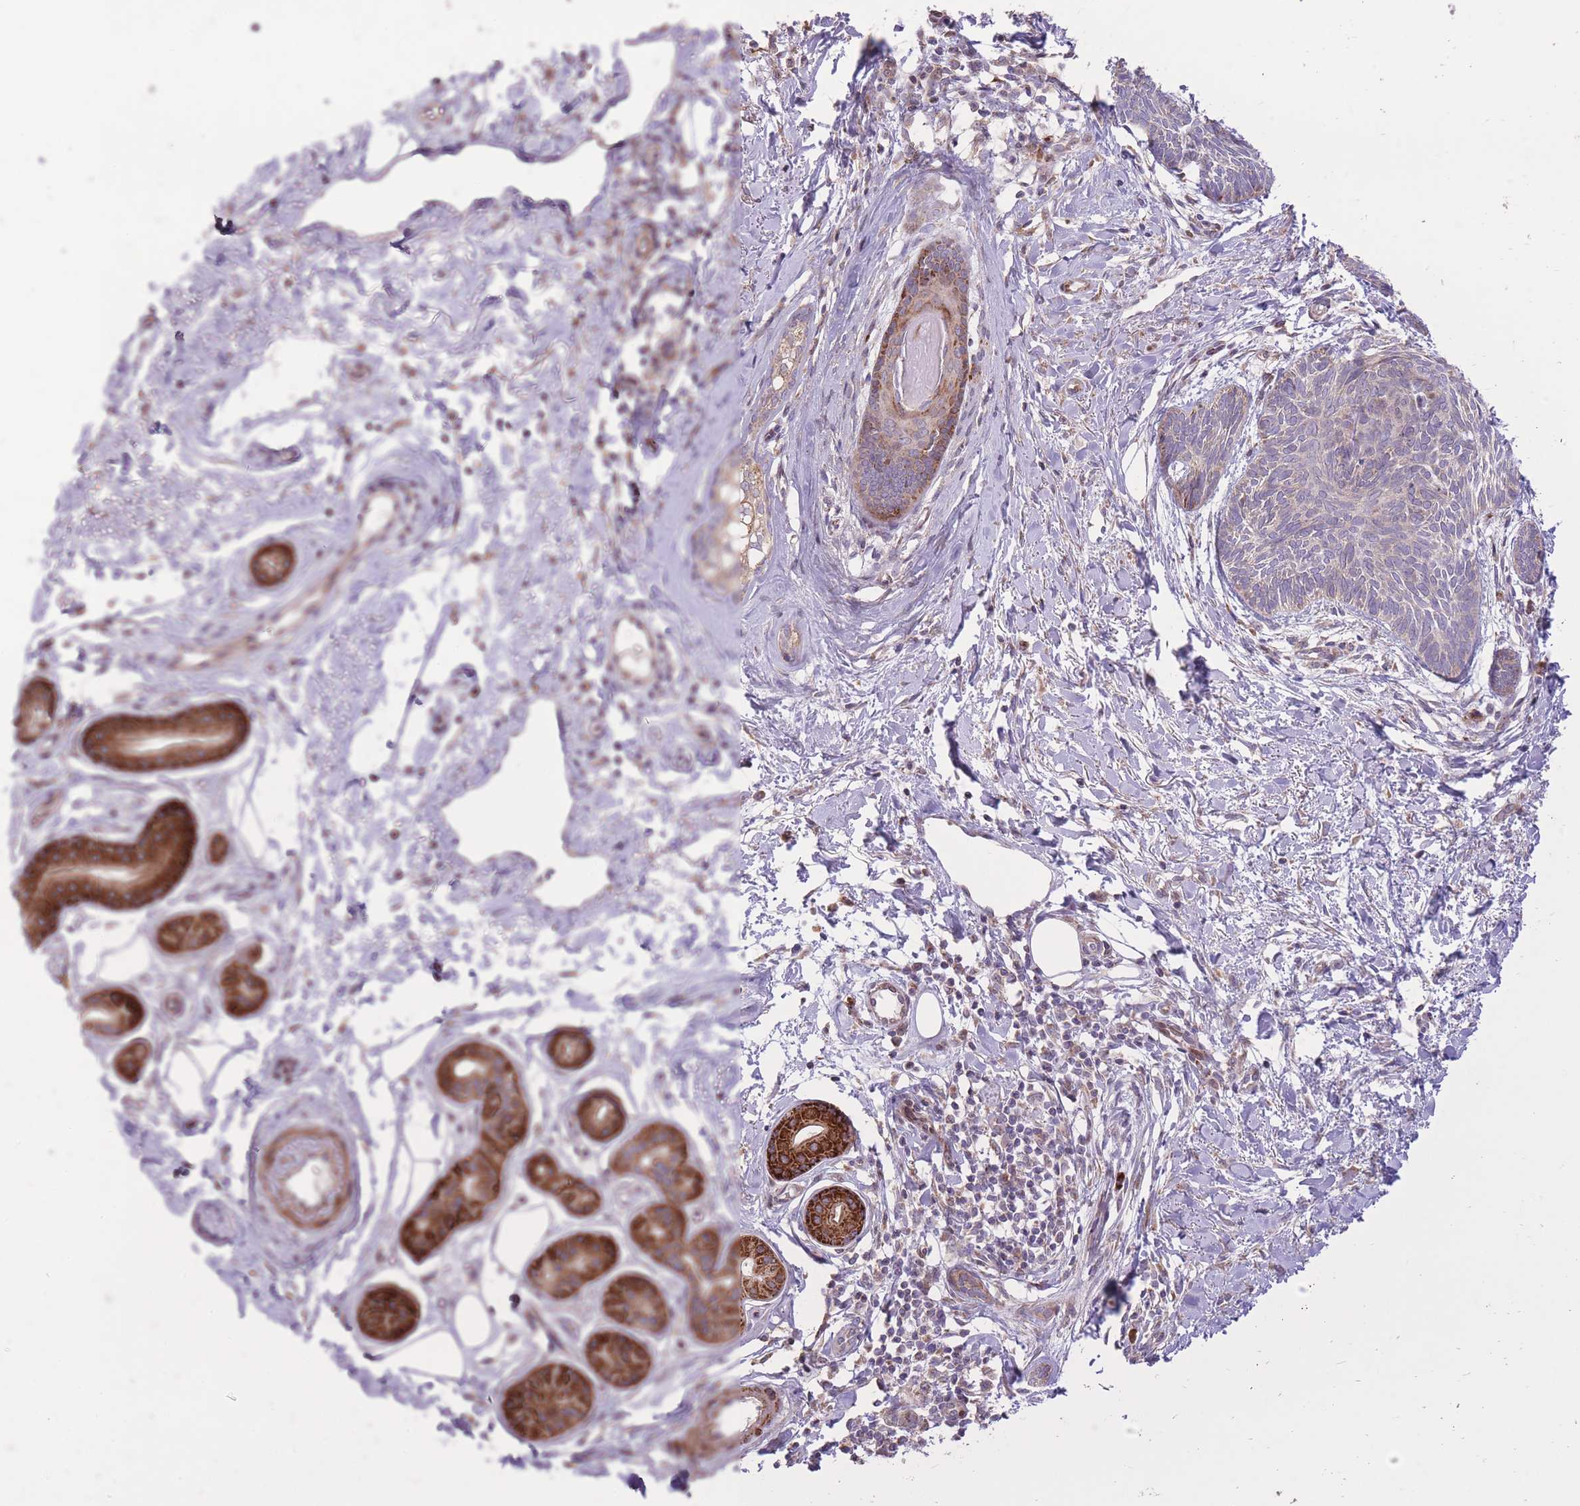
{"staining": {"intensity": "negative", "quantity": "none", "location": "none"}, "tissue": "skin cancer", "cell_type": "Tumor cells", "image_type": "cancer", "snomed": [{"axis": "morphology", "description": "Basal cell carcinoma"}, {"axis": "topography", "description": "Skin"}], "caption": "Histopathology image shows no protein staining in tumor cells of basal cell carcinoma (skin) tissue.", "gene": "SLC4A4", "patient": {"sex": "female", "age": 81}}